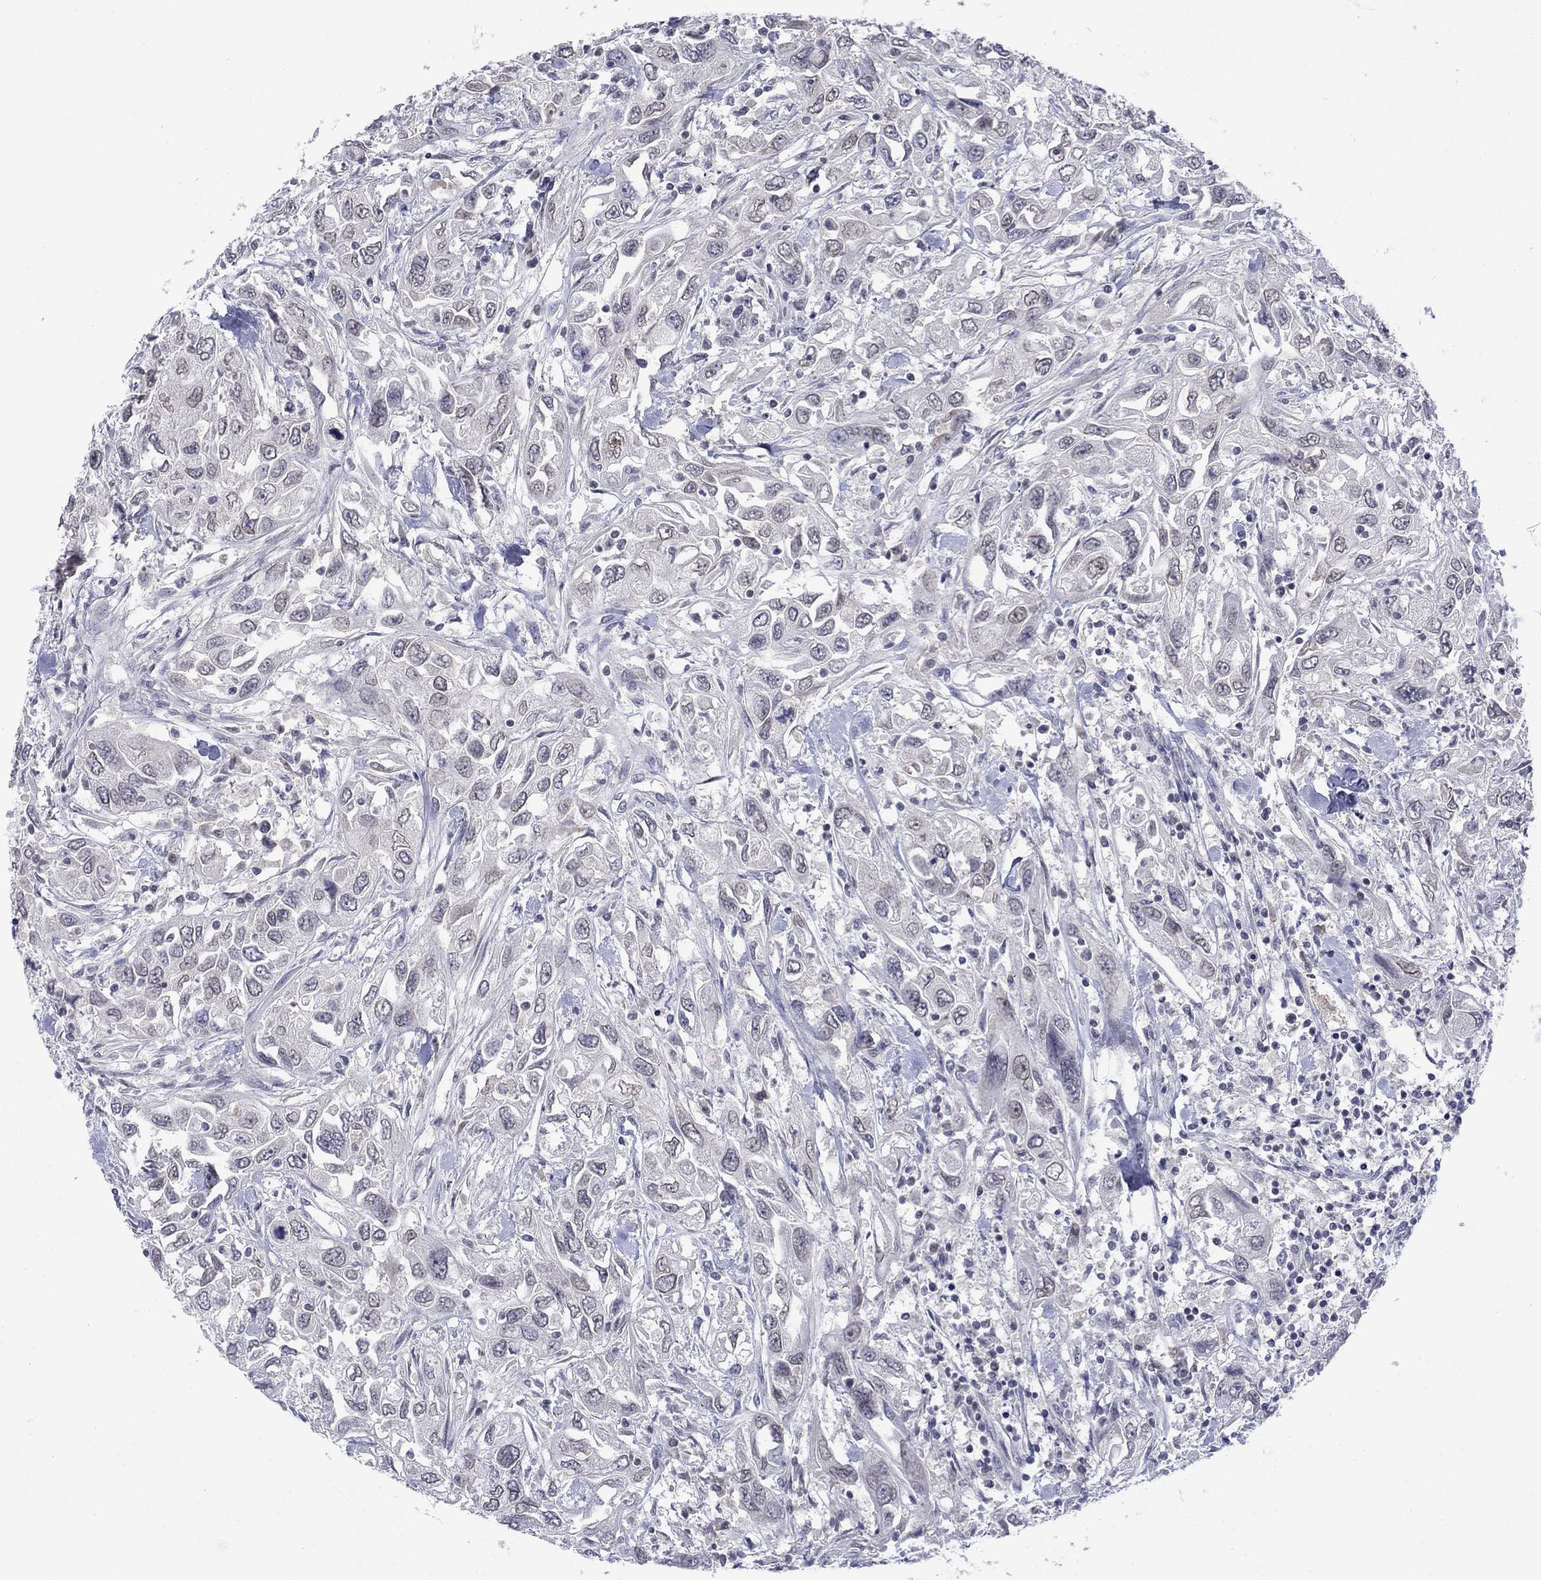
{"staining": {"intensity": "negative", "quantity": "none", "location": "none"}, "tissue": "urothelial cancer", "cell_type": "Tumor cells", "image_type": "cancer", "snomed": [{"axis": "morphology", "description": "Urothelial carcinoma, High grade"}, {"axis": "topography", "description": "Urinary bladder"}], "caption": "Immunohistochemistry (IHC) histopathology image of human urothelial cancer stained for a protein (brown), which demonstrates no positivity in tumor cells.", "gene": "NSMF", "patient": {"sex": "male", "age": 76}}